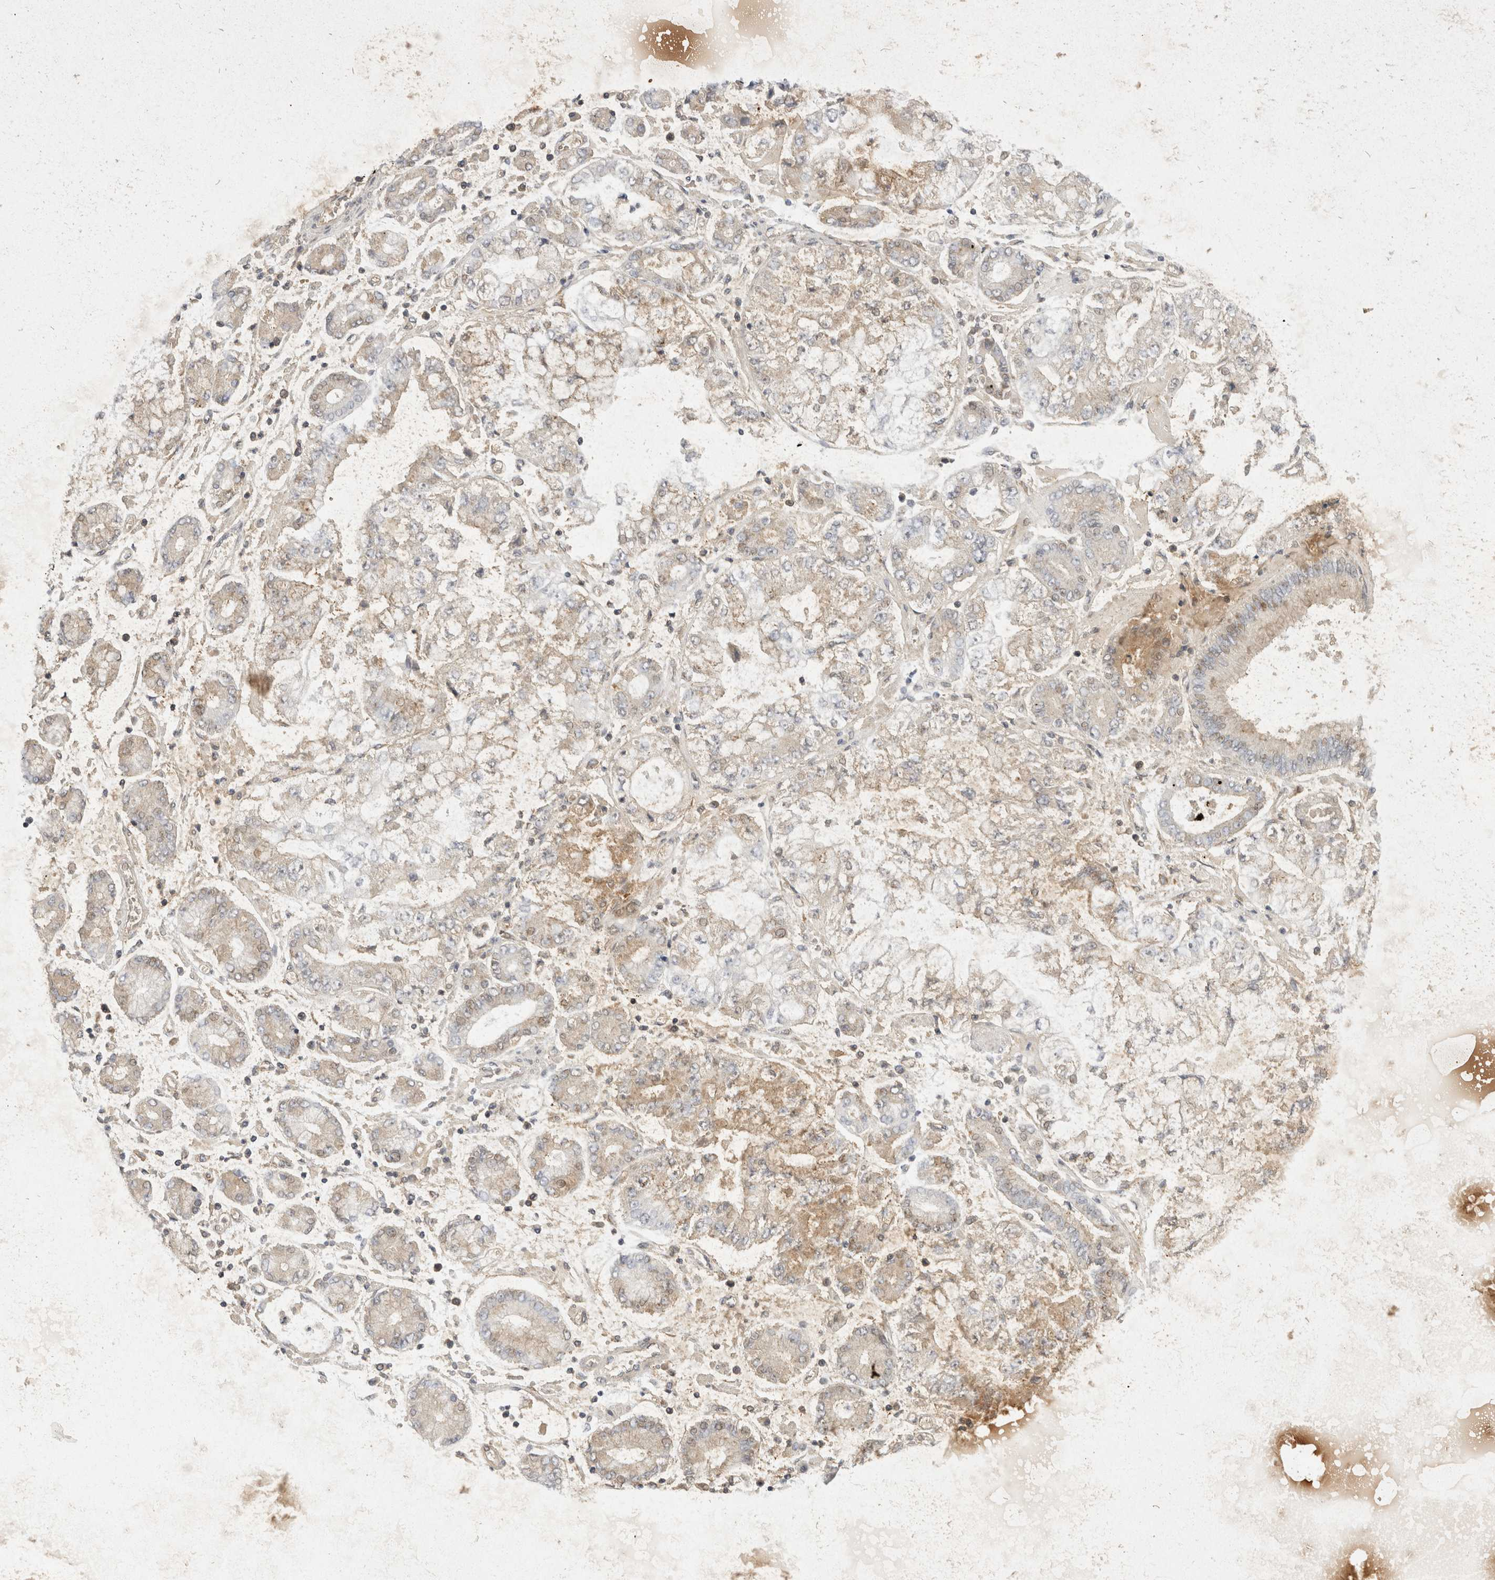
{"staining": {"intensity": "weak", "quantity": "<25%", "location": "cytoplasmic/membranous"}, "tissue": "stomach cancer", "cell_type": "Tumor cells", "image_type": "cancer", "snomed": [{"axis": "morphology", "description": "Adenocarcinoma, NOS"}, {"axis": "topography", "description": "Stomach"}], "caption": "DAB (3,3'-diaminobenzidine) immunohistochemical staining of human stomach cancer (adenocarcinoma) shows no significant positivity in tumor cells. (DAB (3,3'-diaminobenzidine) immunohistochemistry (IHC) with hematoxylin counter stain).", "gene": "EIF4G3", "patient": {"sex": "male", "age": 76}}